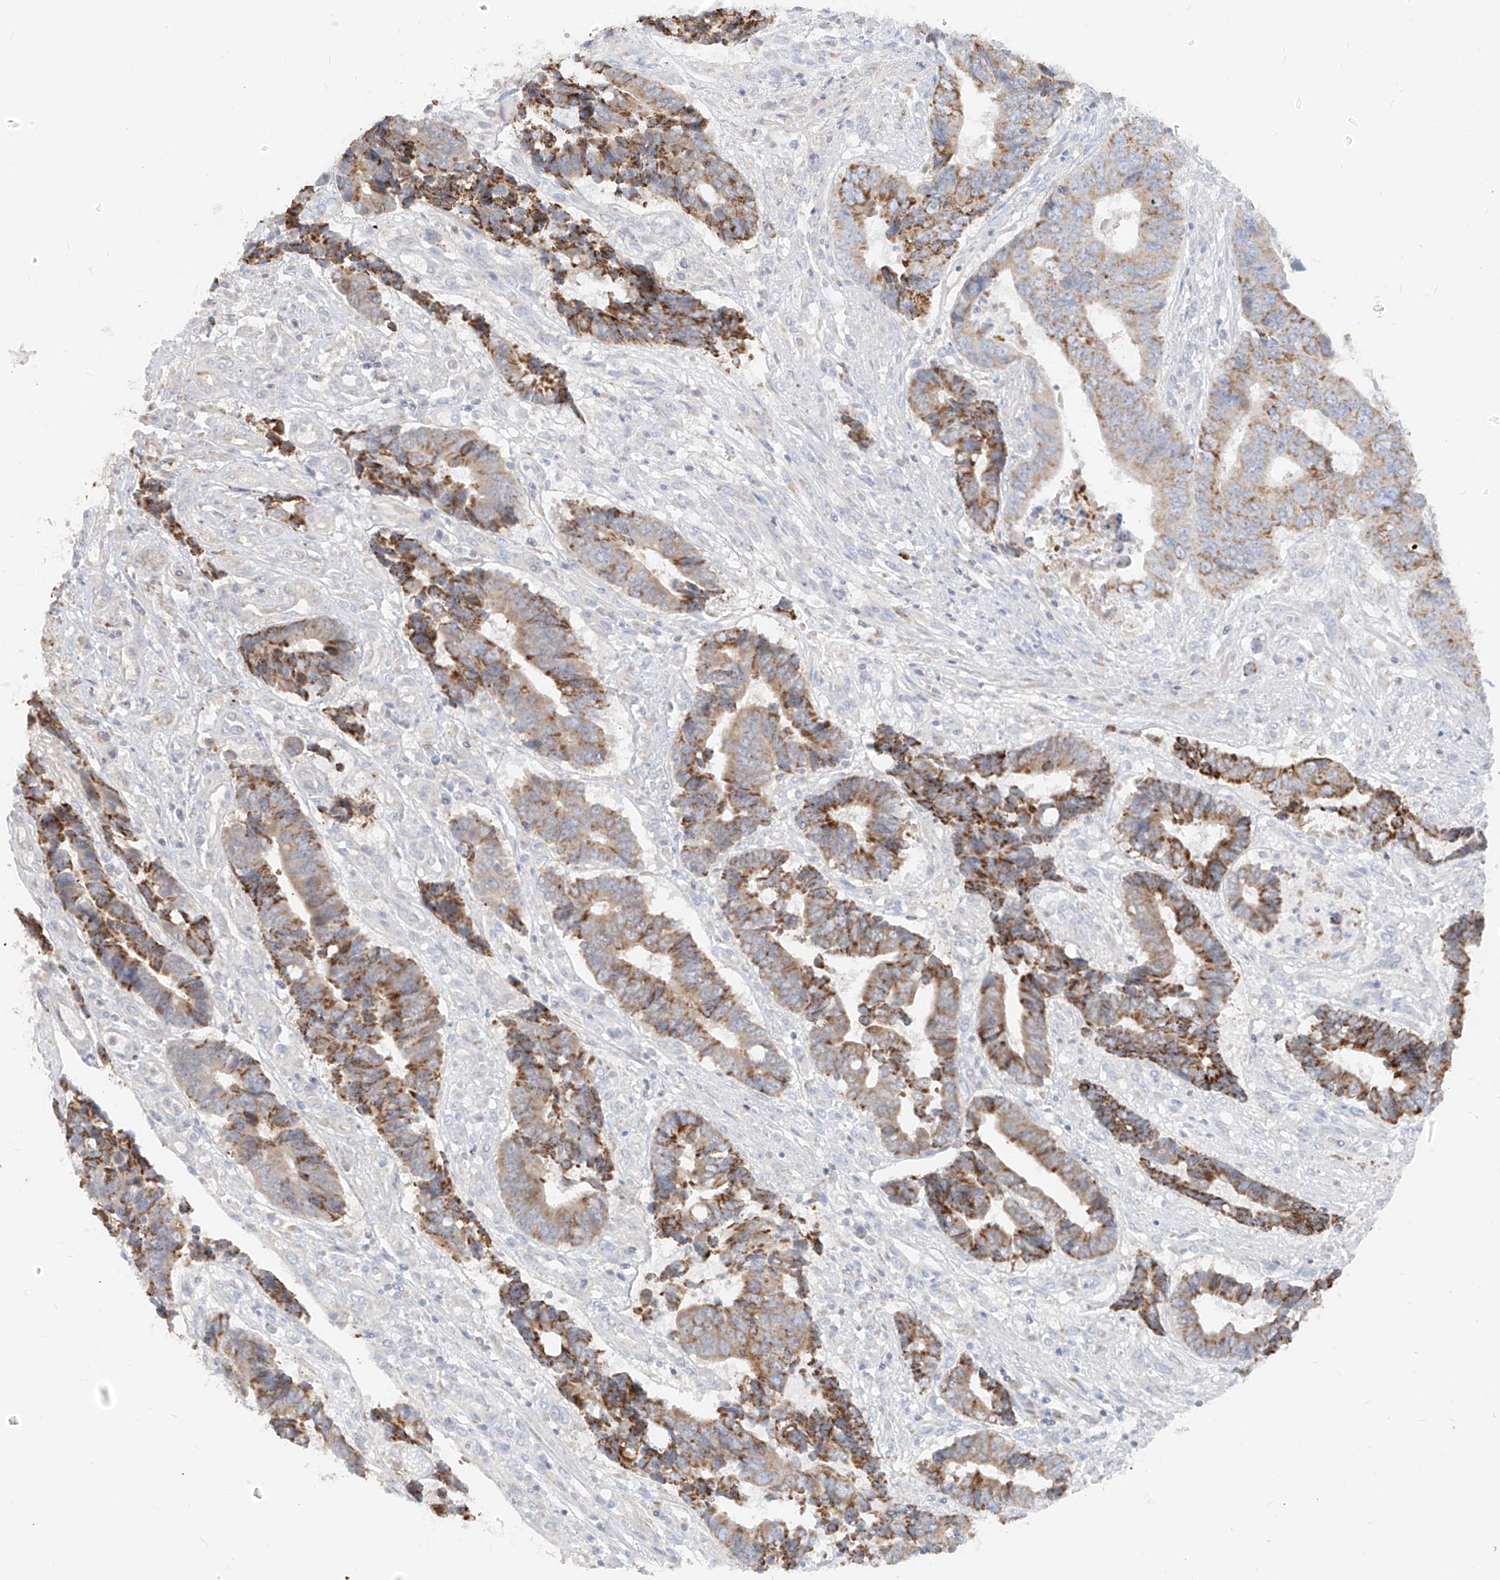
{"staining": {"intensity": "moderate", "quantity": ">75%", "location": "cytoplasmic/membranous"}, "tissue": "colorectal cancer", "cell_type": "Tumor cells", "image_type": "cancer", "snomed": [{"axis": "morphology", "description": "Adenocarcinoma, NOS"}, {"axis": "topography", "description": "Rectum"}], "caption": "Protein expression analysis of colorectal cancer displays moderate cytoplasmic/membranous expression in about >75% of tumor cells.", "gene": "ETHE1", "patient": {"sex": "male", "age": 84}}